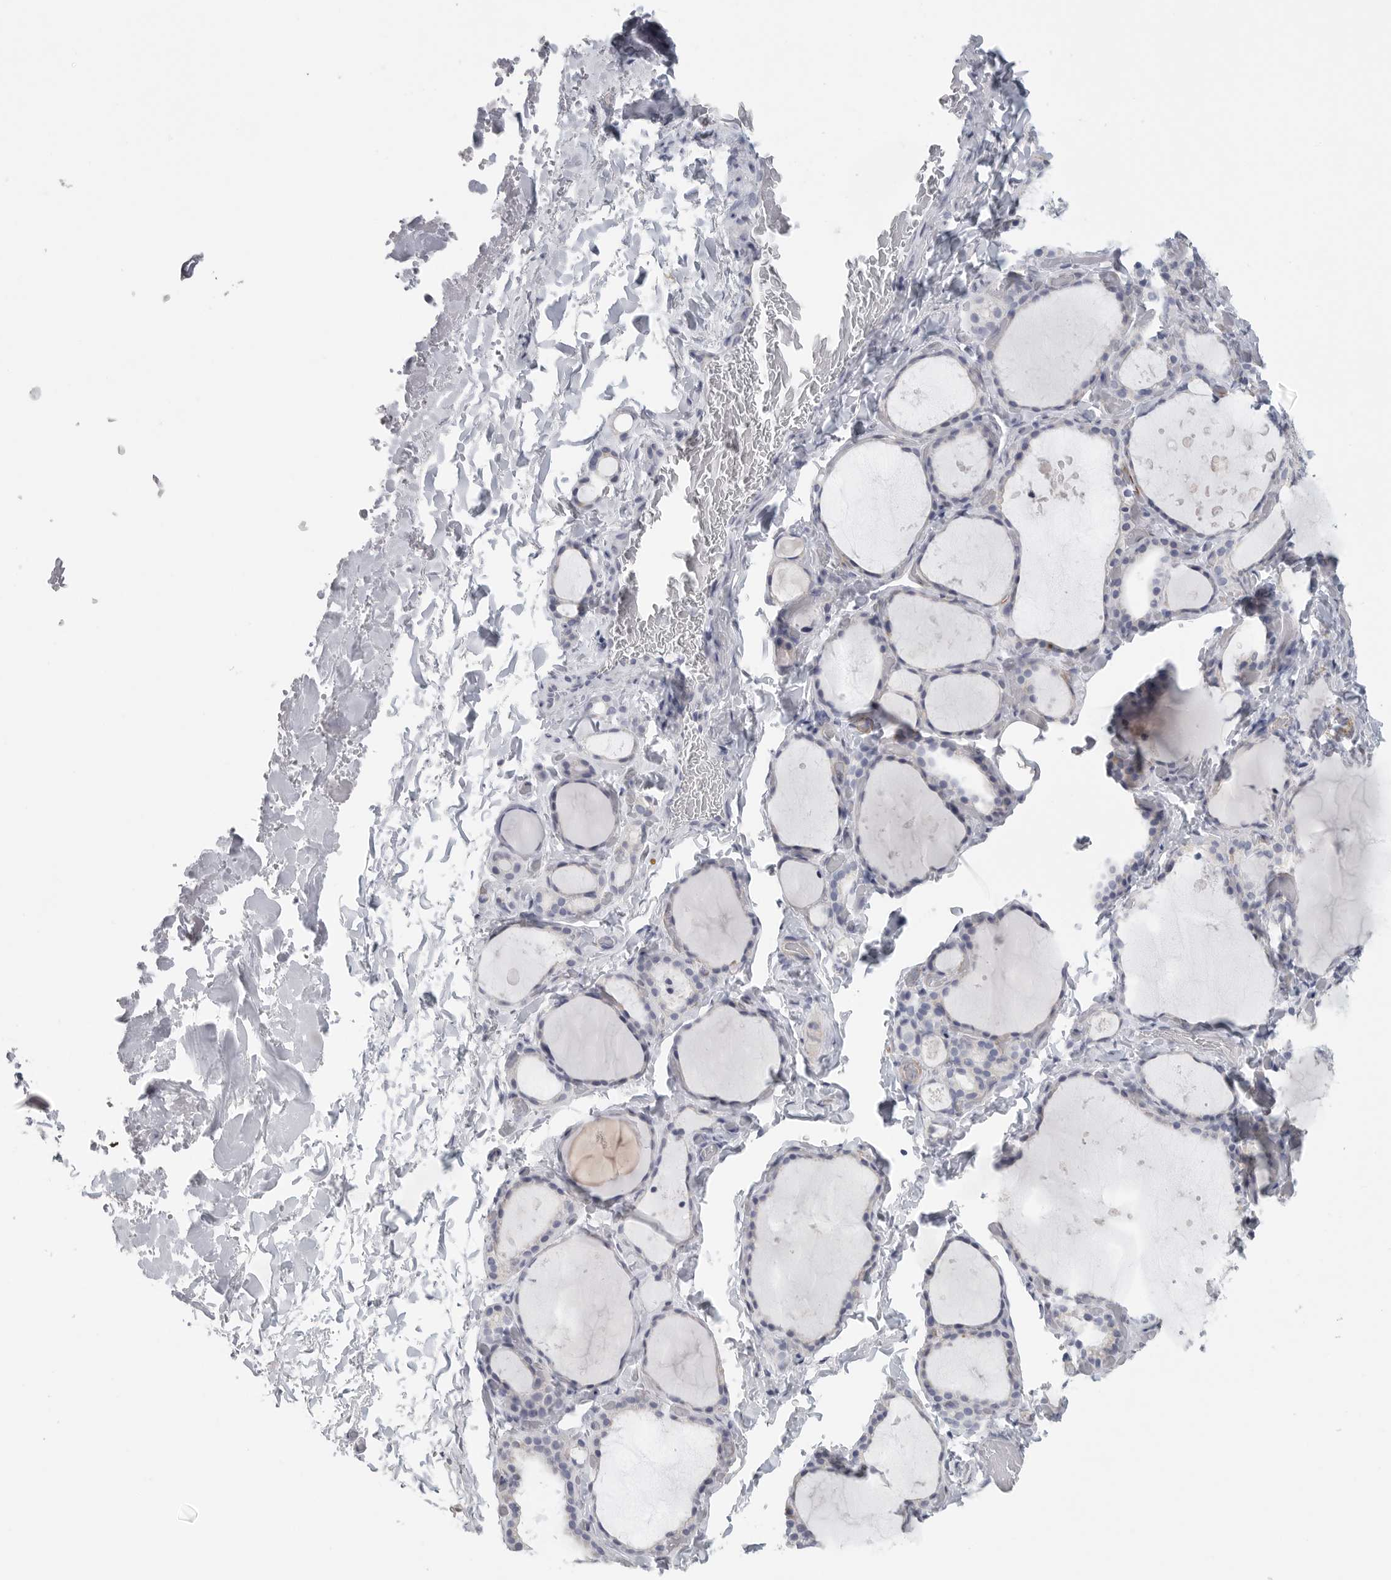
{"staining": {"intensity": "negative", "quantity": "none", "location": "none"}, "tissue": "thyroid gland", "cell_type": "Glandular cells", "image_type": "normal", "snomed": [{"axis": "morphology", "description": "Normal tissue, NOS"}, {"axis": "topography", "description": "Thyroid gland"}], "caption": "IHC photomicrograph of benign thyroid gland: human thyroid gland stained with DAB (3,3'-diaminobenzidine) reveals no significant protein staining in glandular cells. Nuclei are stained in blue.", "gene": "TNR", "patient": {"sex": "female", "age": 44}}